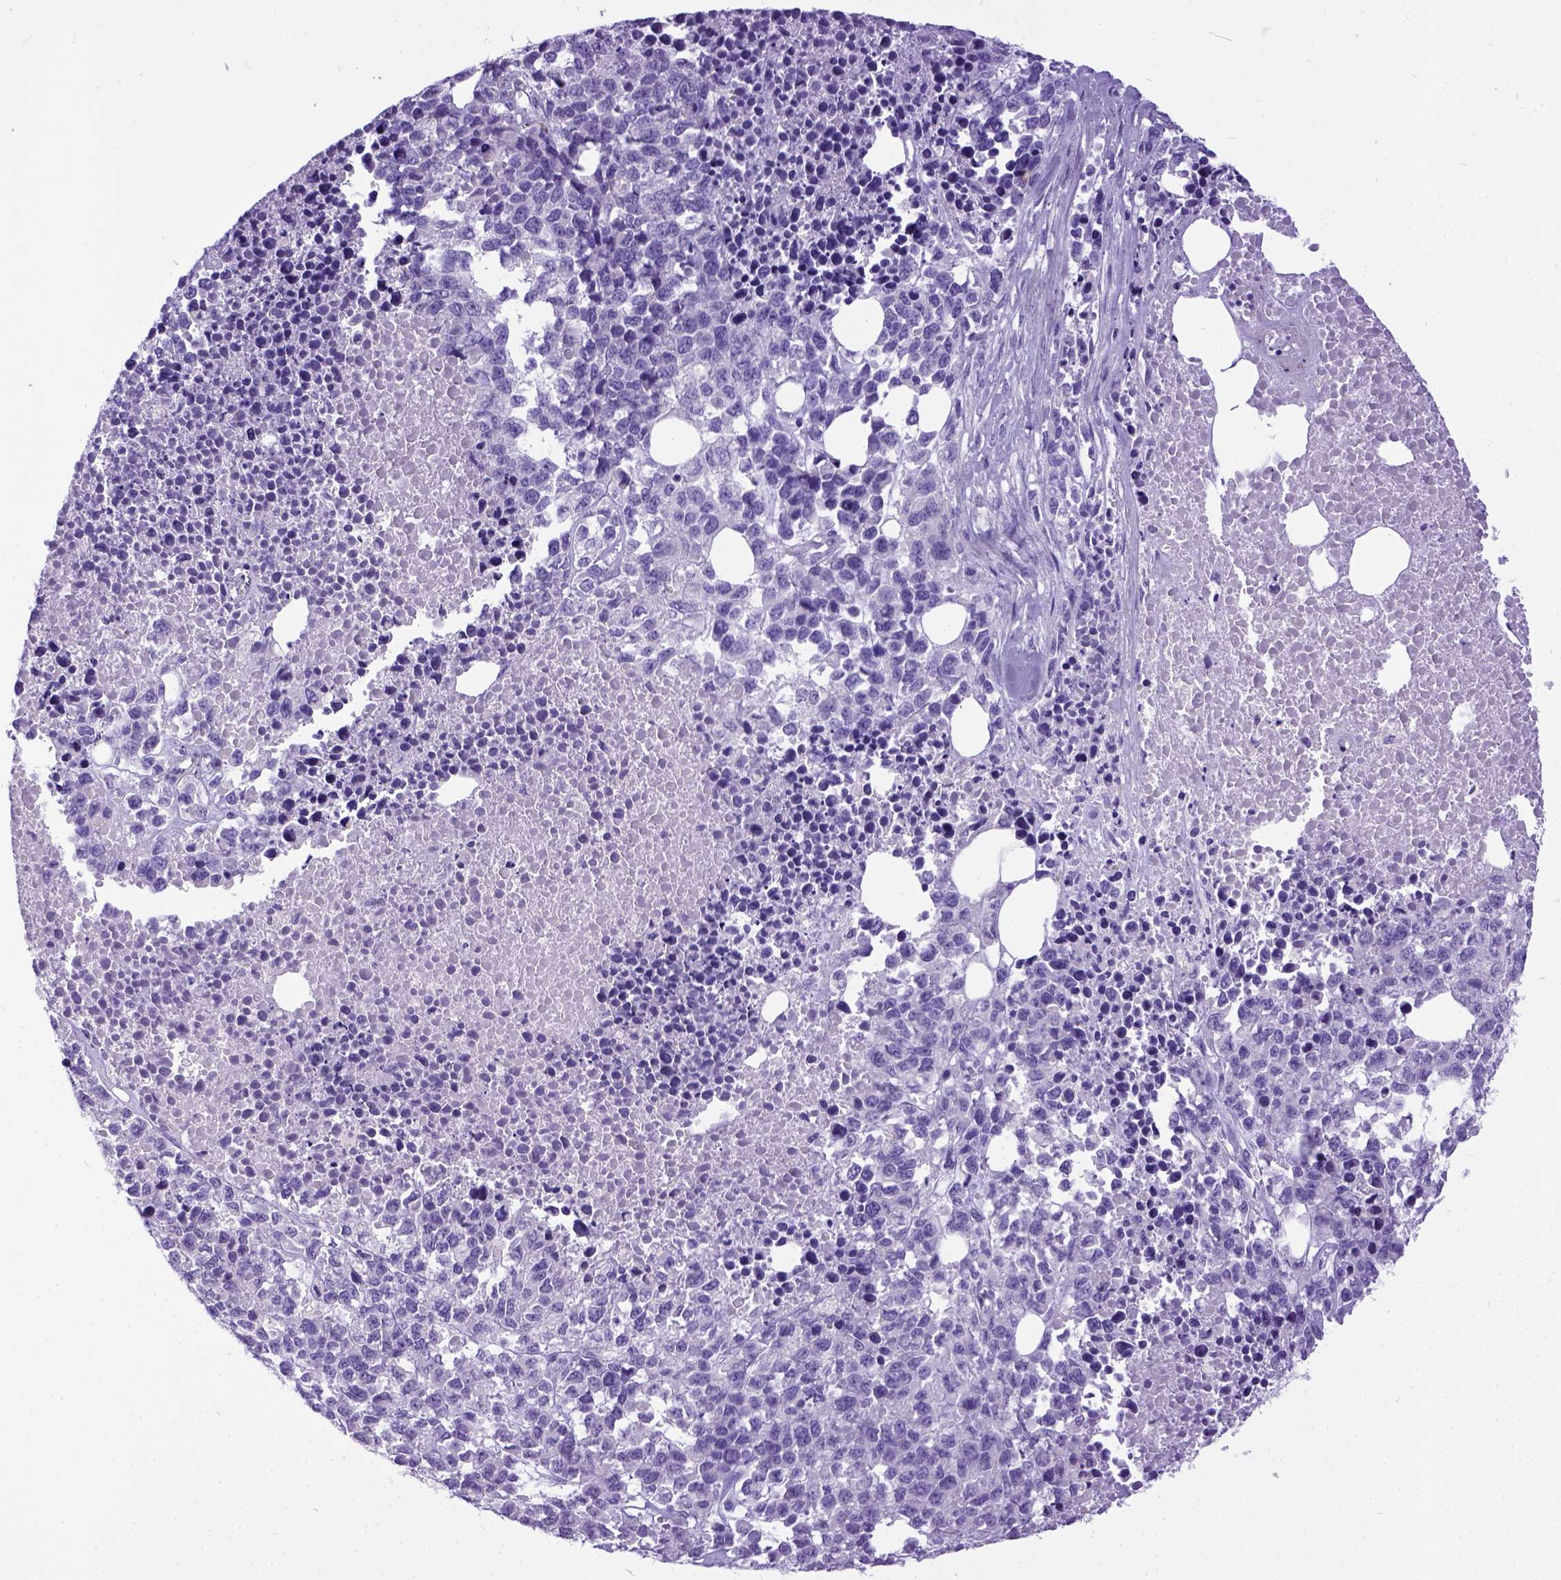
{"staining": {"intensity": "negative", "quantity": "none", "location": "none"}, "tissue": "melanoma", "cell_type": "Tumor cells", "image_type": "cancer", "snomed": [{"axis": "morphology", "description": "Malignant melanoma, Metastatic site"}, {"axis": "topography", "description": "Skin"}], "caption": "There is no significant staining in tumor cells of melanoma.", "gene": "IGF2", "patient": {"sex": "male", "age": 84}}